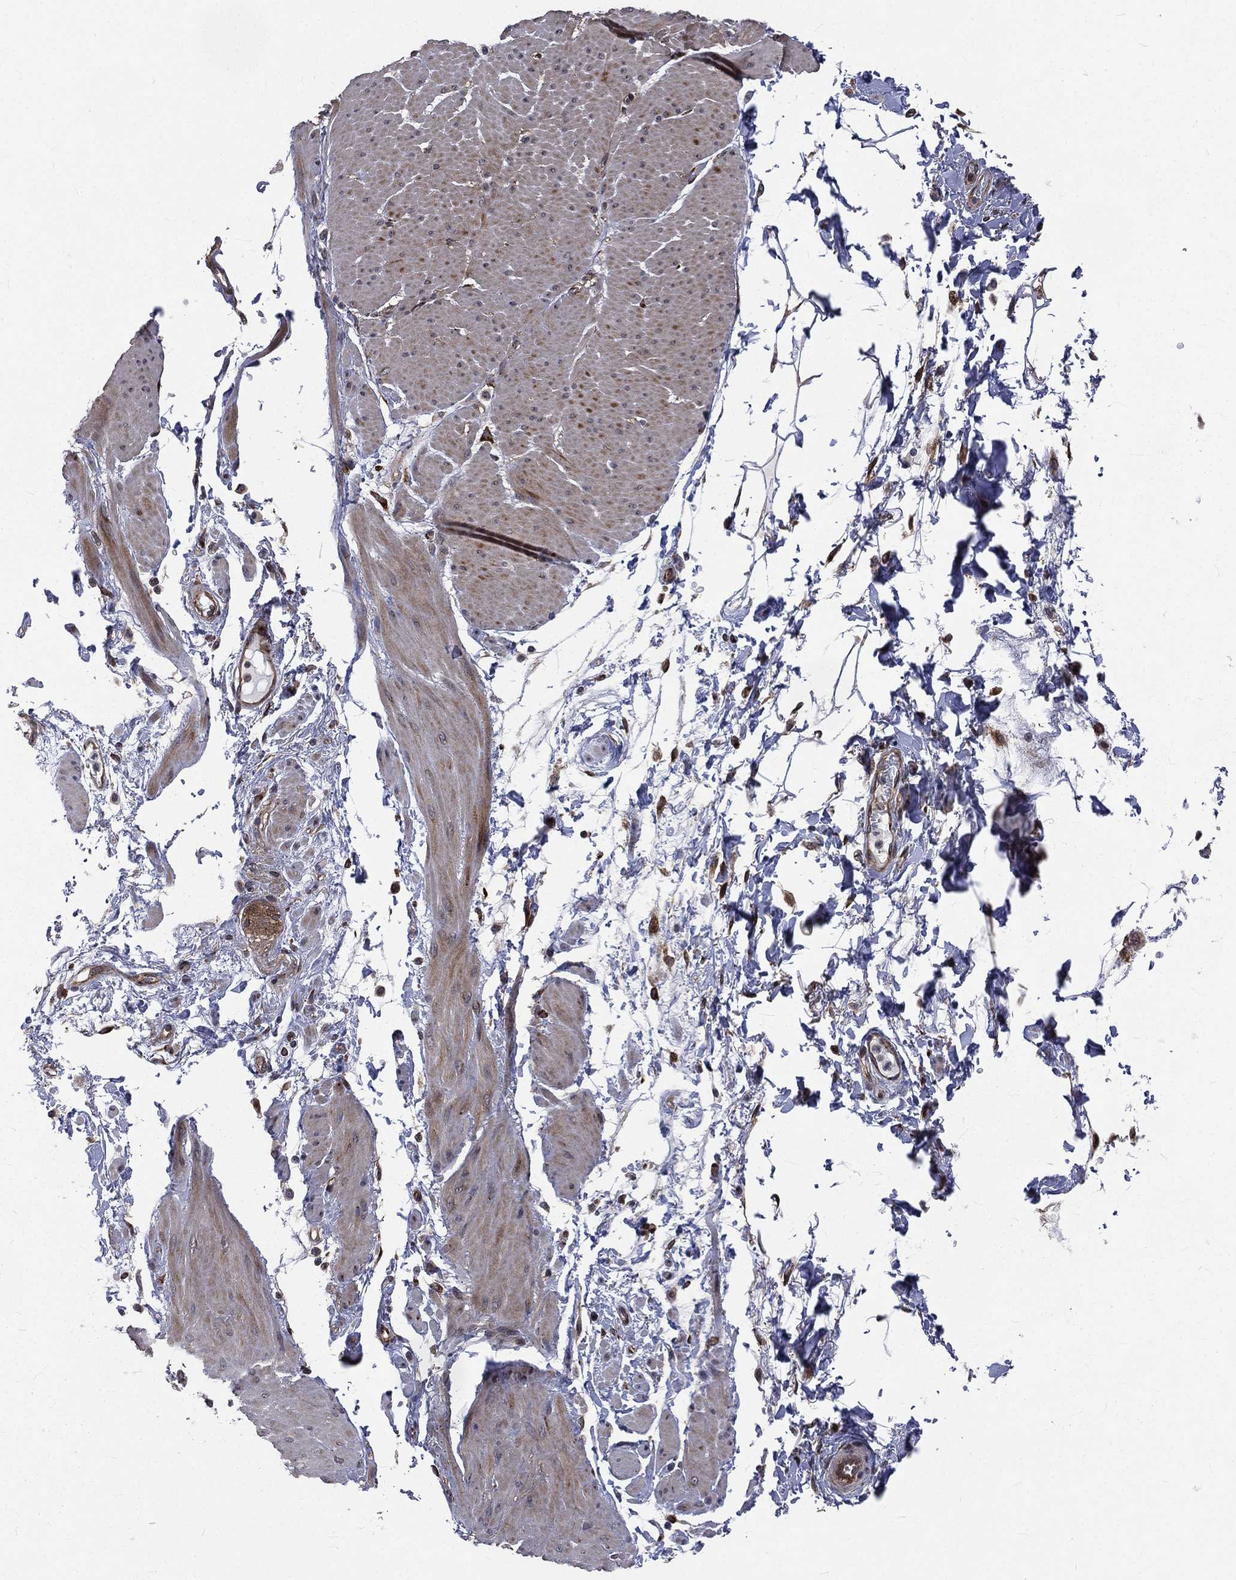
{"staining": {"intensity": "moderate", "quantity": "<25%", "location": "nuclear"}, "tissue": "smooth muscle", "cell_type": "Smooth muscle cells", "image_type": "normal", "snomed": [{"axis": "morphology", "description": "Normal tissue, NOS"}, {"axis": "topography", "description": "Smooth muscle"}, {"axis": "topography", "description": "Anal"}], "caption": "Moderate nuclear staining for a protein is appreciated in approximately <25% of smooth muscle cells of unremarkable smooth muscle using immunohistochemistry.", "gene": "ARL3", "patient": {"sex": "male", "age": 83}}